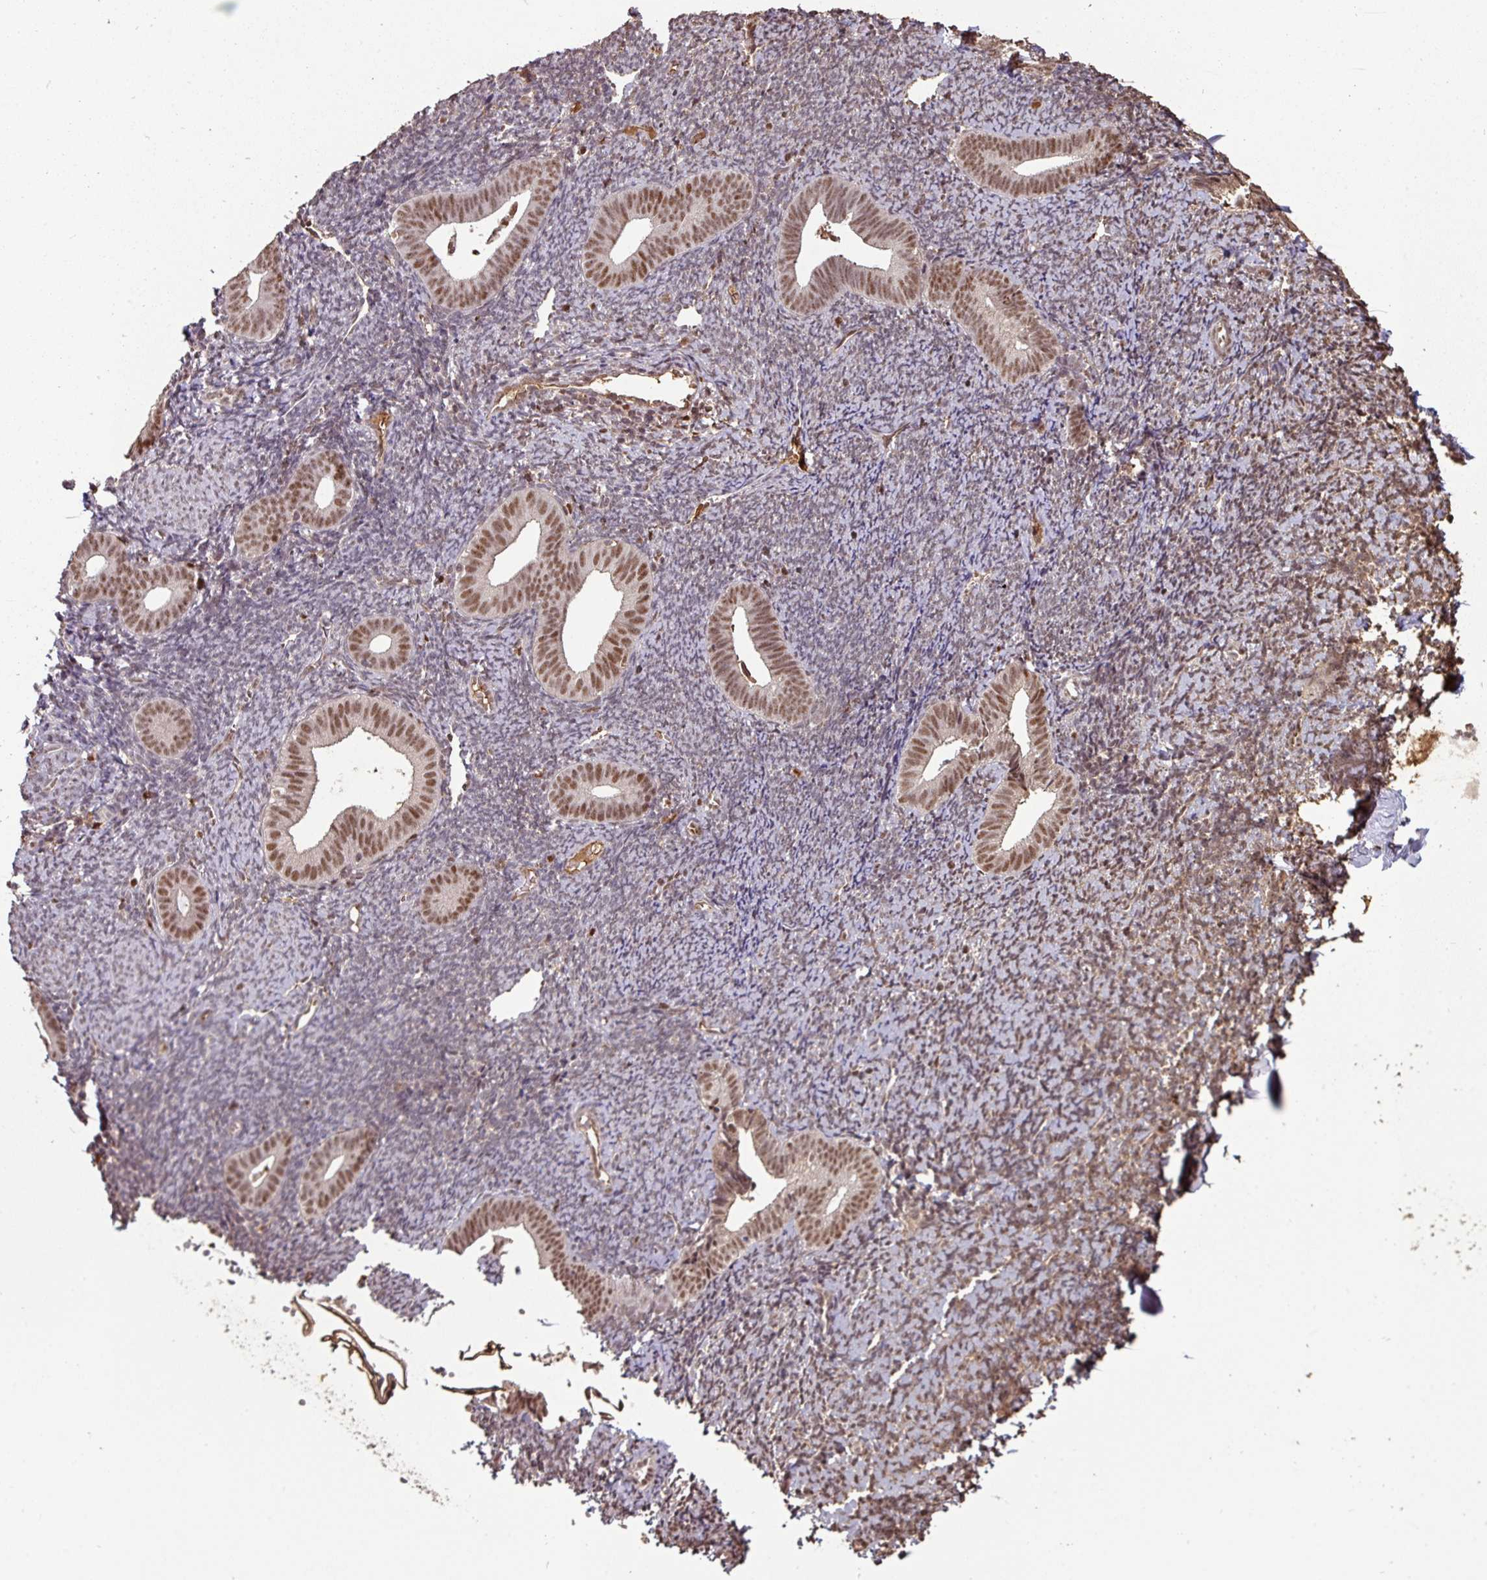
{"staining": {"intensity": "moderate", "quantity": "<25%", "location": "nuclear"}, "tissue": "endometrium", "cell_type": "Cells in endometrial stroma", "image_type": "normal", "snomed": [{"axis": "morphology", "description": "Normal tissue, NOS"}, {"axis": "topography", "description": "Endometrium"}], "caption": "Immunohistochemistry (IHC) of normal human endometrium demonstrates low levels of moderate nuclear positivity in about <25% of cells in endometrial stroma. (Brightfield microscopy of DAB IHC at high magnification).", "gene": "POLD1", "patient": {"sex": "female", "age": 39}}